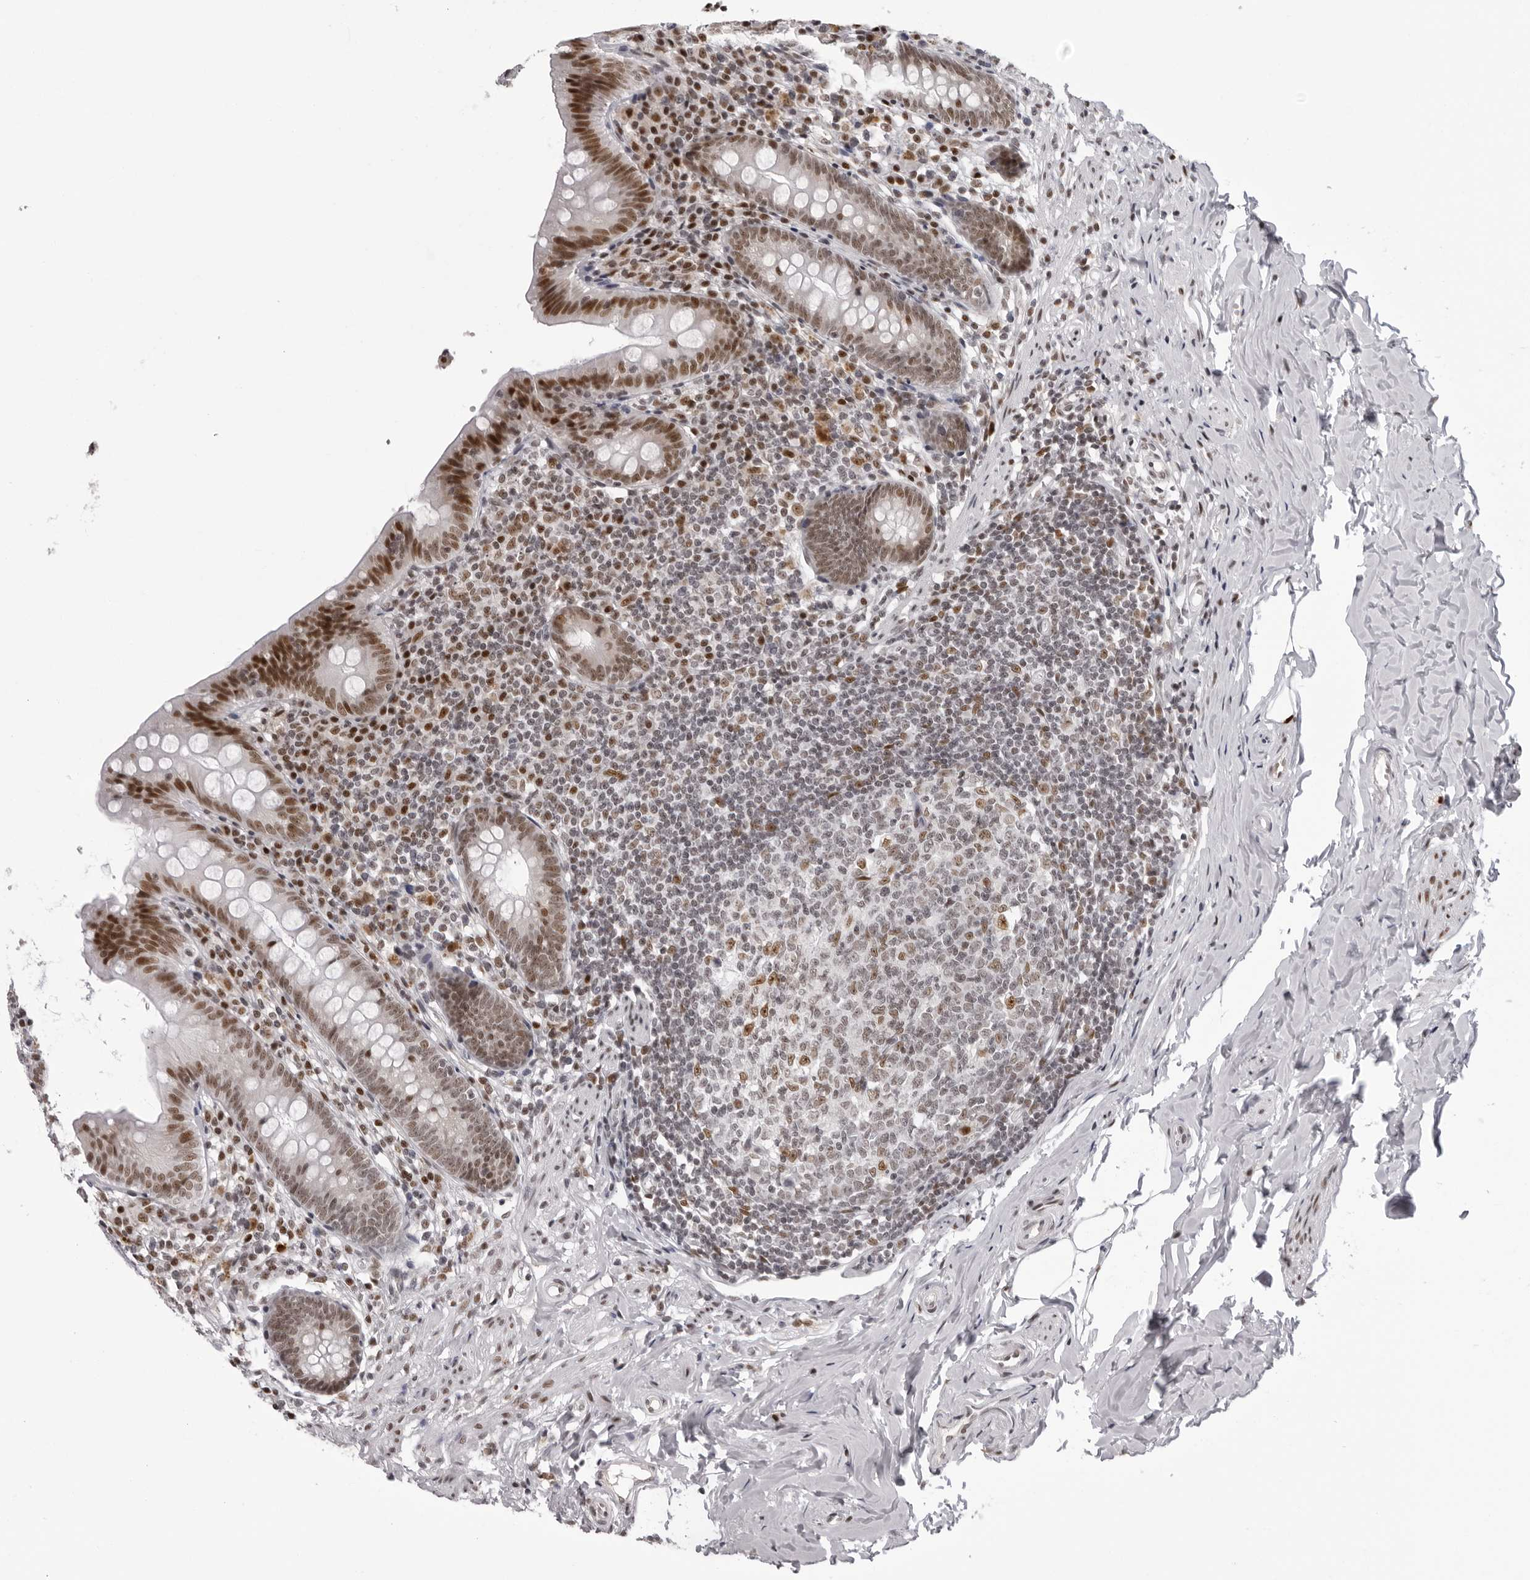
{"staining": {"intensity": "moderate", "quantity": "25%-75%", "location": "nuclear"}, "tissue": "appendix", "cell_type": "Glandular cells", "image_type": "normal", "snomed": [{"axis": "morphology", "description": "Normal tissue, NOS"}, {"axis": "topography", "description": "Appendix"}], "caption": "Immunohistochemical staining of normal appendix demonstrates 25%-75% levels of moderate nuclear protein staining in approximately 25%-75% of glandular cells. (DAB (3,3'-diaminobenzidine) = brown stain, brightfield microscopy at high magnification).", "gene": "HEXIM2", "patient": {"sex": "male", "age": 52}}